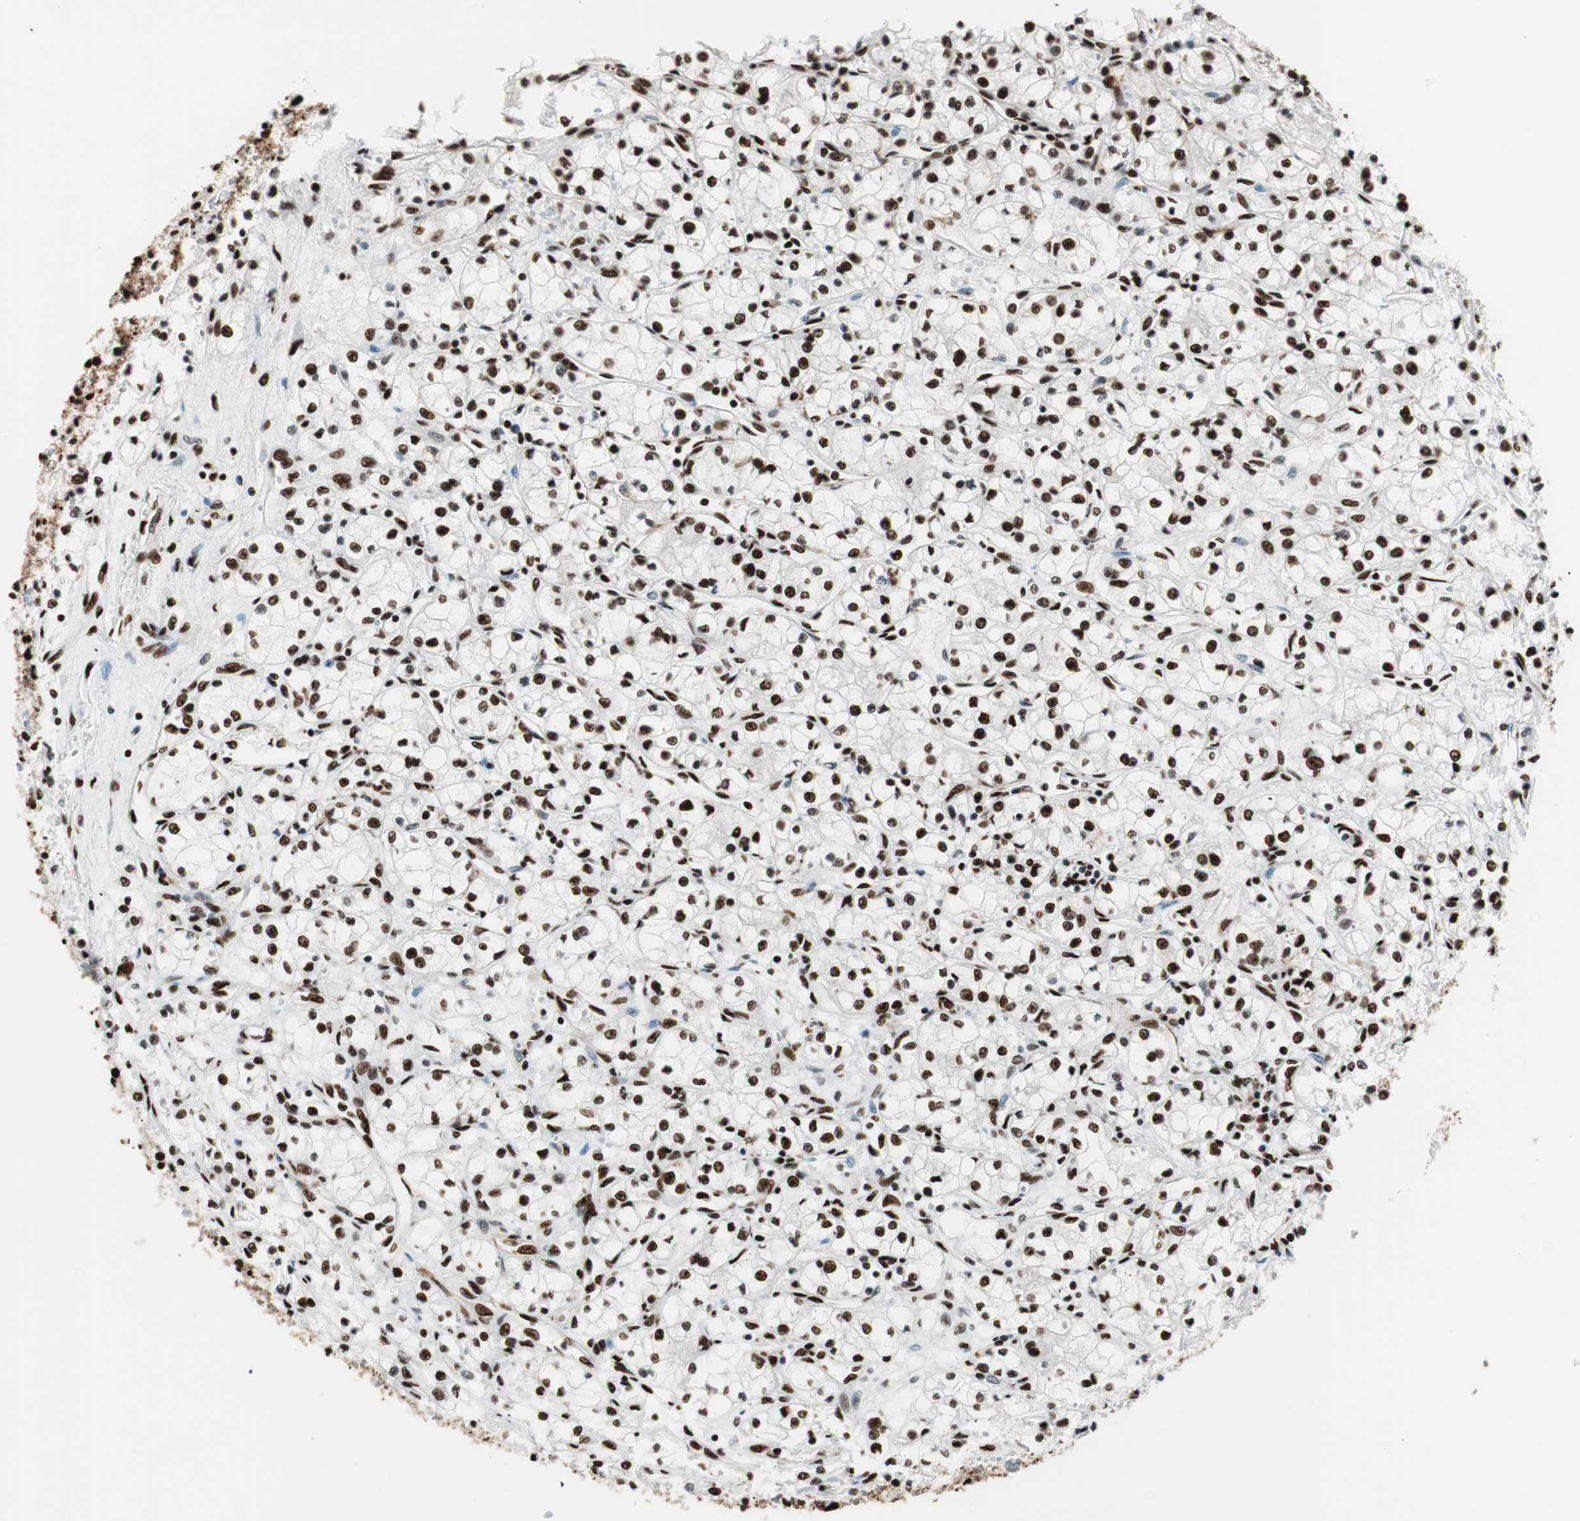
{"staining": {"intensity": "strong", "quantity": ">75%", "location": "nuclear"}, "tissue": "renal cancer", "cell_type": "Tumor cells", "image_type": "cancer", "snomed": [{"axis": "morphology", "description": "Normal tissue, NOS"}, {"axis": "morphology", "description": "Adenocarcinoma, NOS"}, {"axis": "topography", "description": "Kidney"}], "caption": "The immunohistochemical stain shows strong nuclear expression in tumor cells of renal cancer tissue.", "gene": "PSME3", "patient": {"sex": "male", "age": 59}}